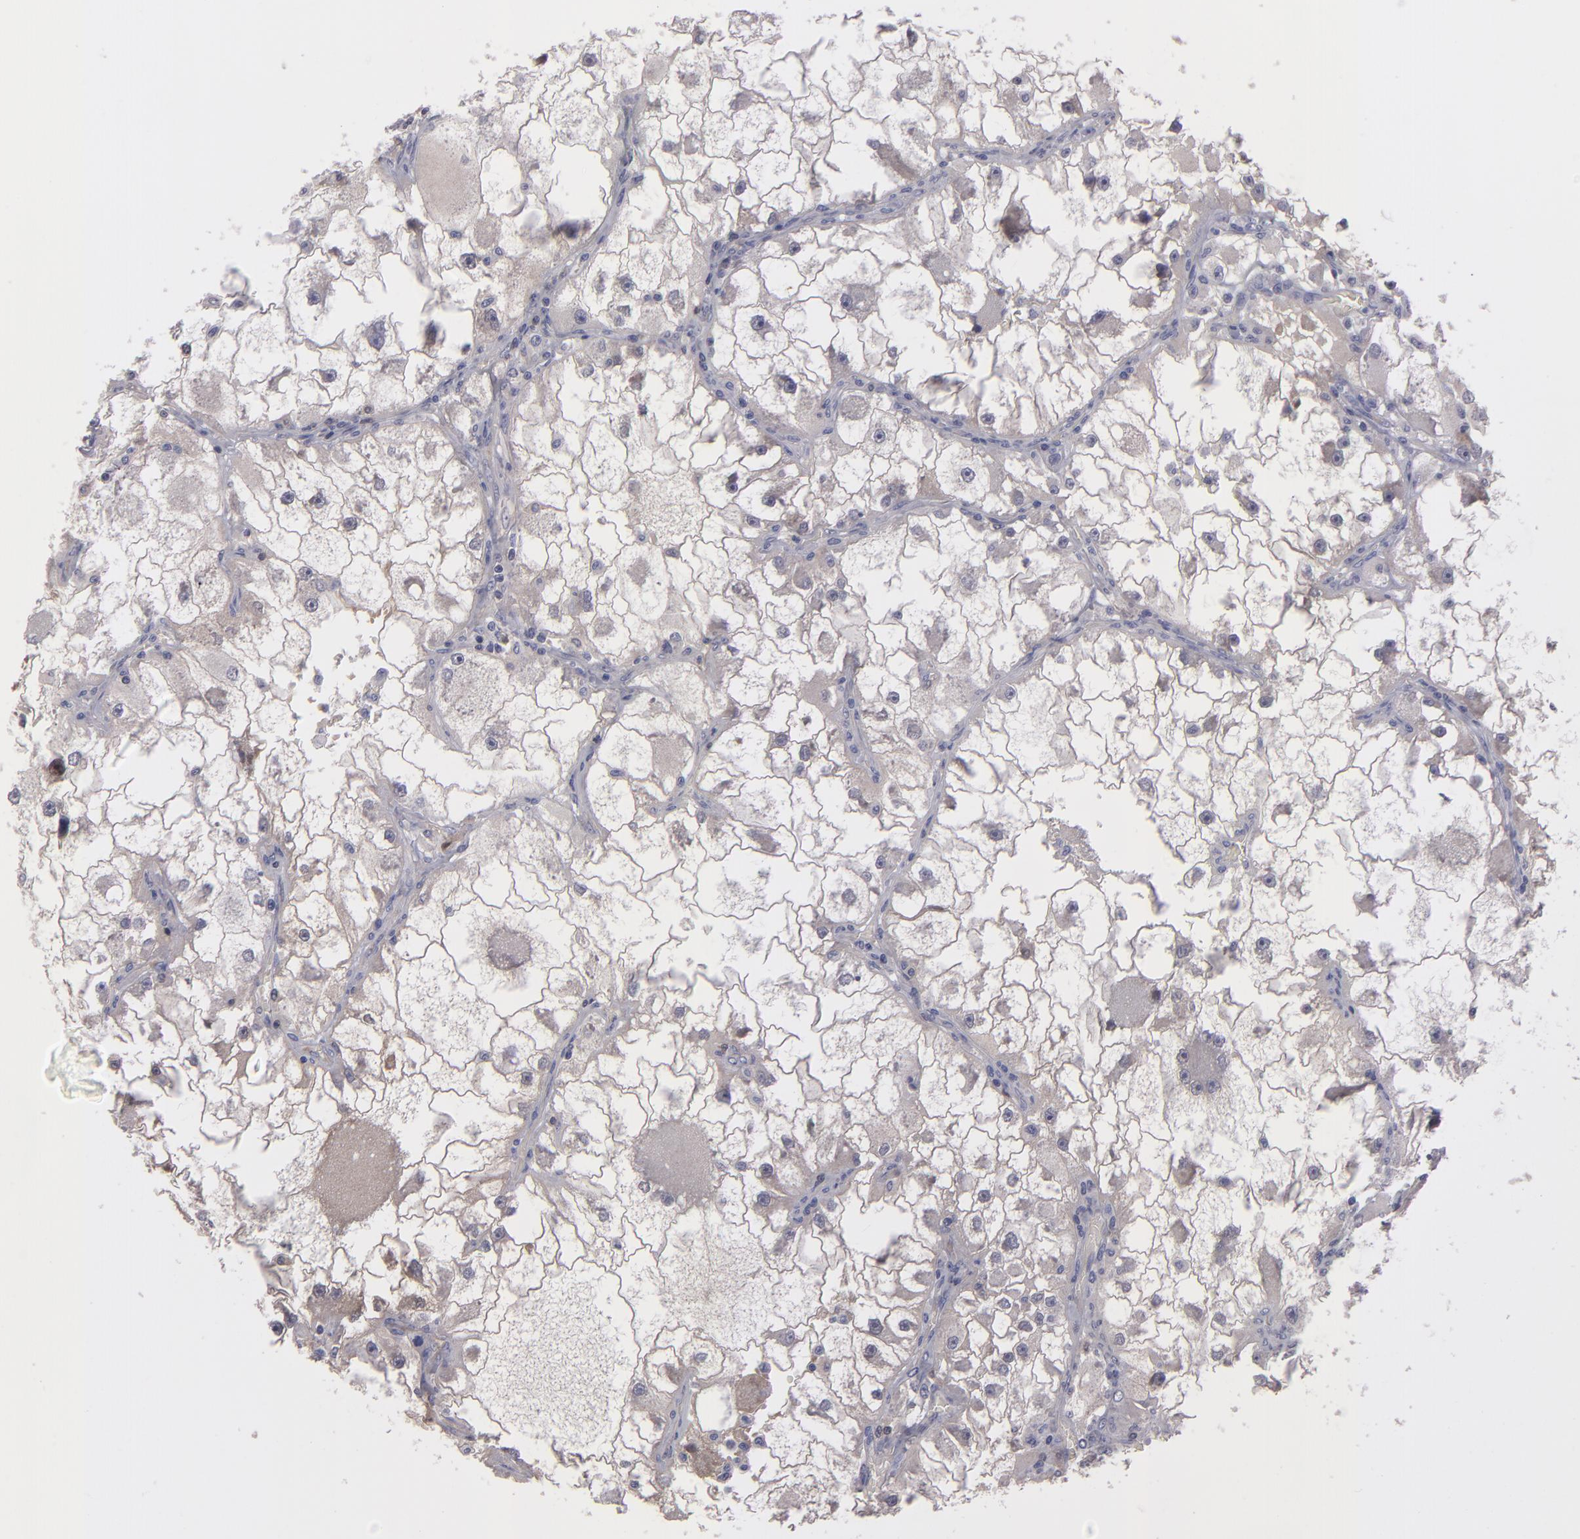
{"staining": {"intensity": "negative", "quantity": "none", "location": "none"}, "tissue": "renal cancer", "cell_type": "Tumor cells", "image_type": "cancer", "snomed": [{"axis": "morphology", "description": "Adenocarcinoma, NOS"}, {"axis": "topography", "description": "Kidney"}], "caption": "This is a image of immunohistochemistry staining of adenocarcinoma (renal), which shows no staining in tumor cells. (DAB immunohistochemistry (IHC) visualized using brightfield microscopy, high magnification).", "gene": "ITIH4", "patient": {"sex": "female", "age": 73}}